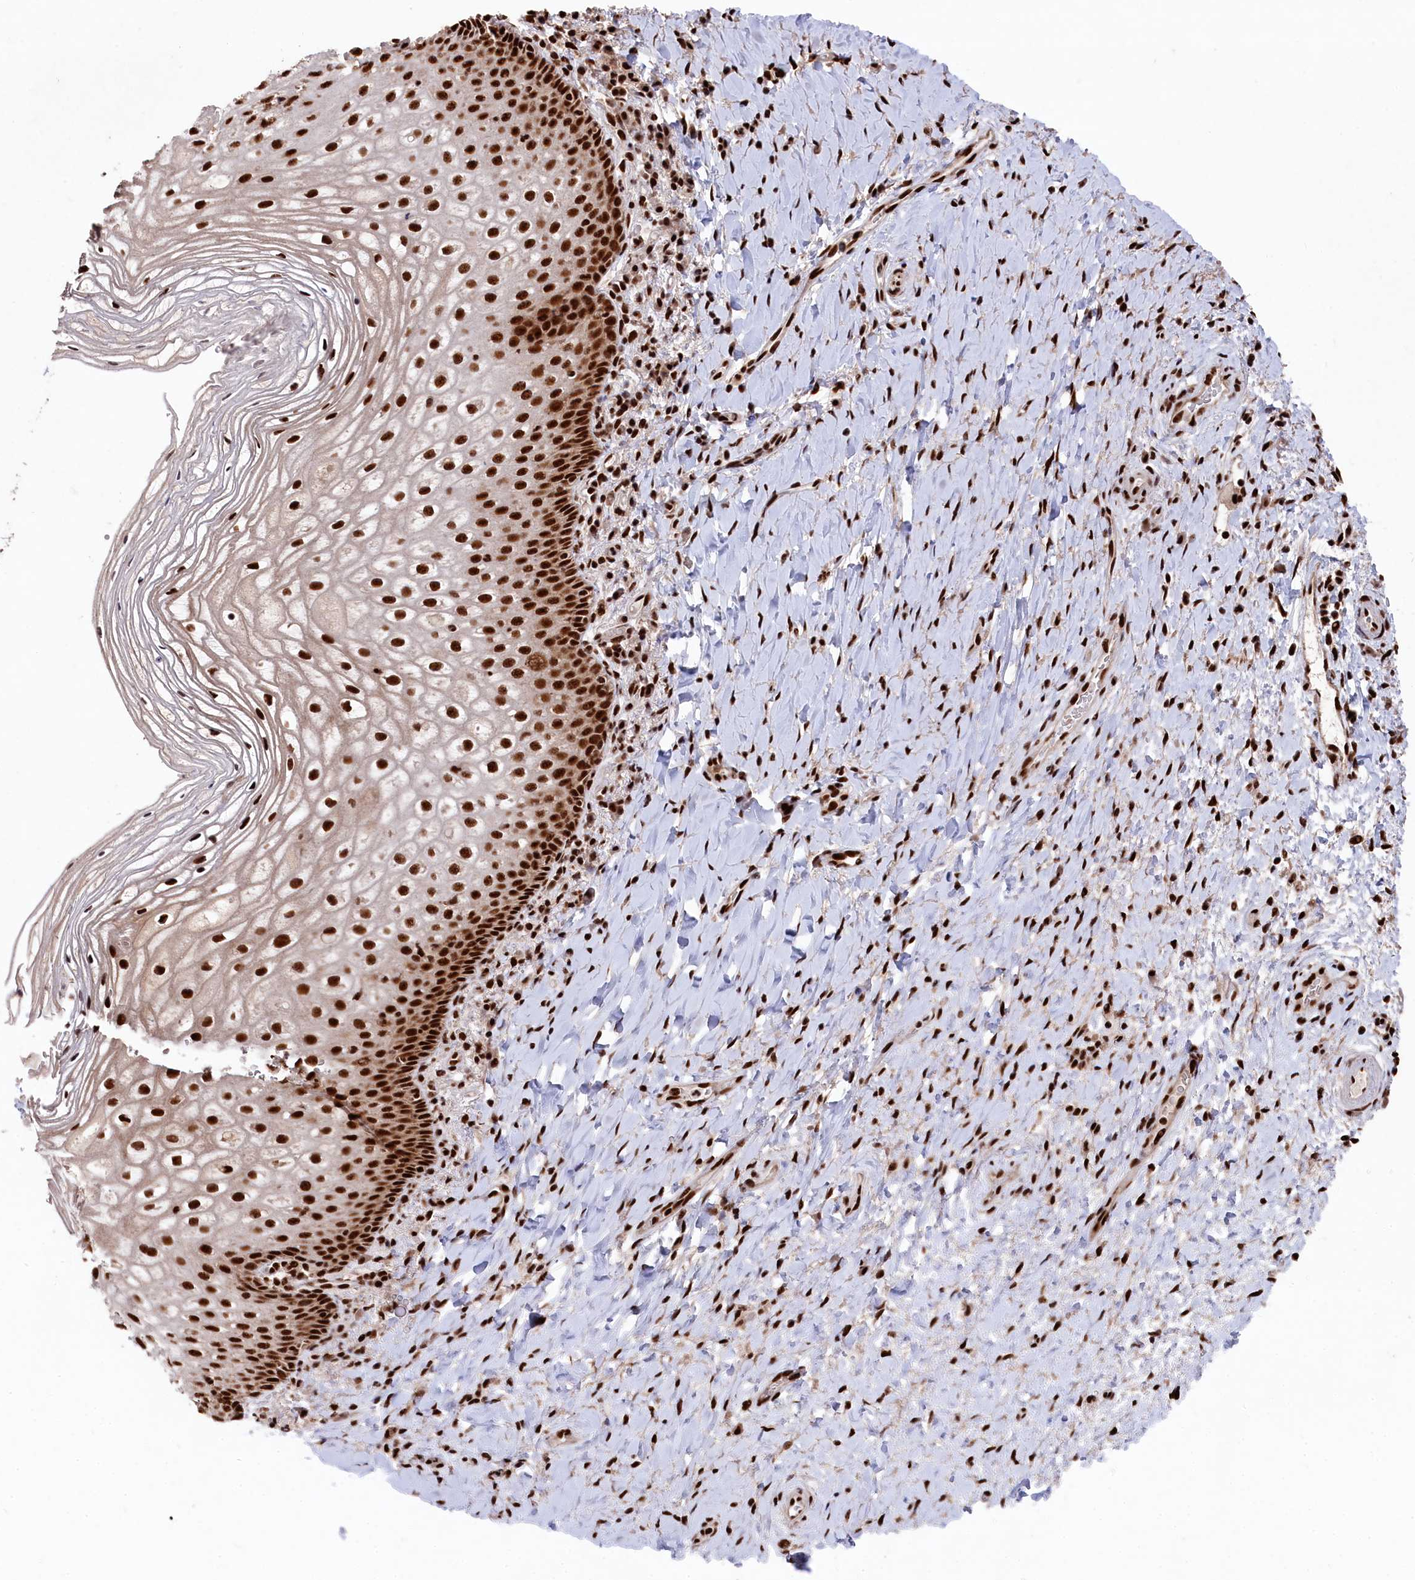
{"staining": {"intensity": "strong", "quantity": ">75%", "location": "nuclear"}, "tissue": "vagina", "cell_type": "Squamous epithelial cells", "image_type": "normal", "snomed": [{"axis": "morphology", "description": "Normal tissue, NOS"}, {"axis": "topography", "description": "Vagina"}], "caption": "Immunohistochemistry of normal human vagina displays high levels of strong nuclear positivity in about >75% of squamous epithelial cells. (IHC, brightfield microscopy, high magnification).", "gene": "PRPF31", "patient": {"sex": "female", "age": 60}}